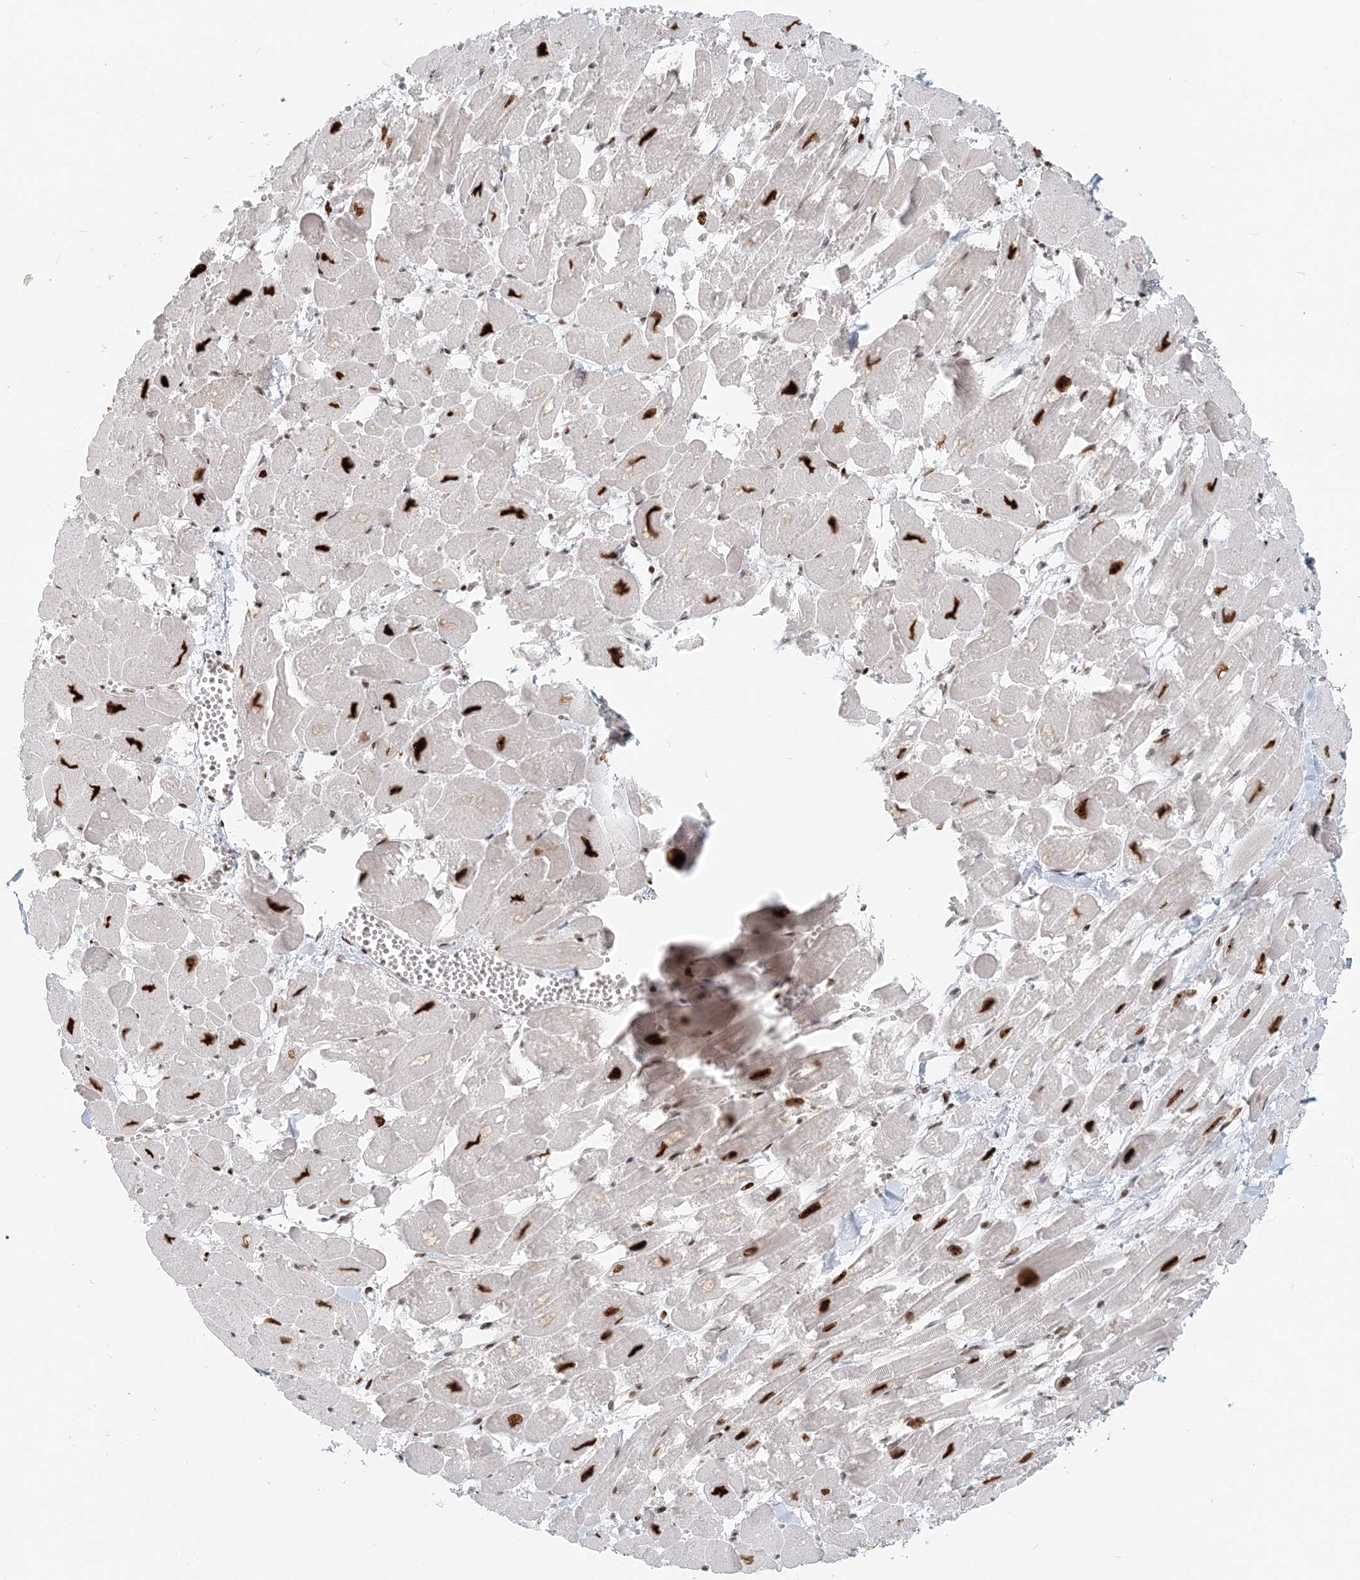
{"staining": {"intensity": "moderate", "quantity": ">75%", "location": "nuclear"}, "tissue": "heart muscle", "cell_type": "Cardiomyocytes", "image_type": "normal", "snomed": [{"axis": "morphology", "description": "Normal tissue, NOS"}, {"axis": "topography", "description": "Heart"}], "caption": "An image showing moderate nuclear positivity in about >75% of cardiomyocytes in benign heart muscle, as visualized by brown immunohistochemical staining.", "gene": "BAZ1B", "patient": {"sex": "male", "age": 54}}